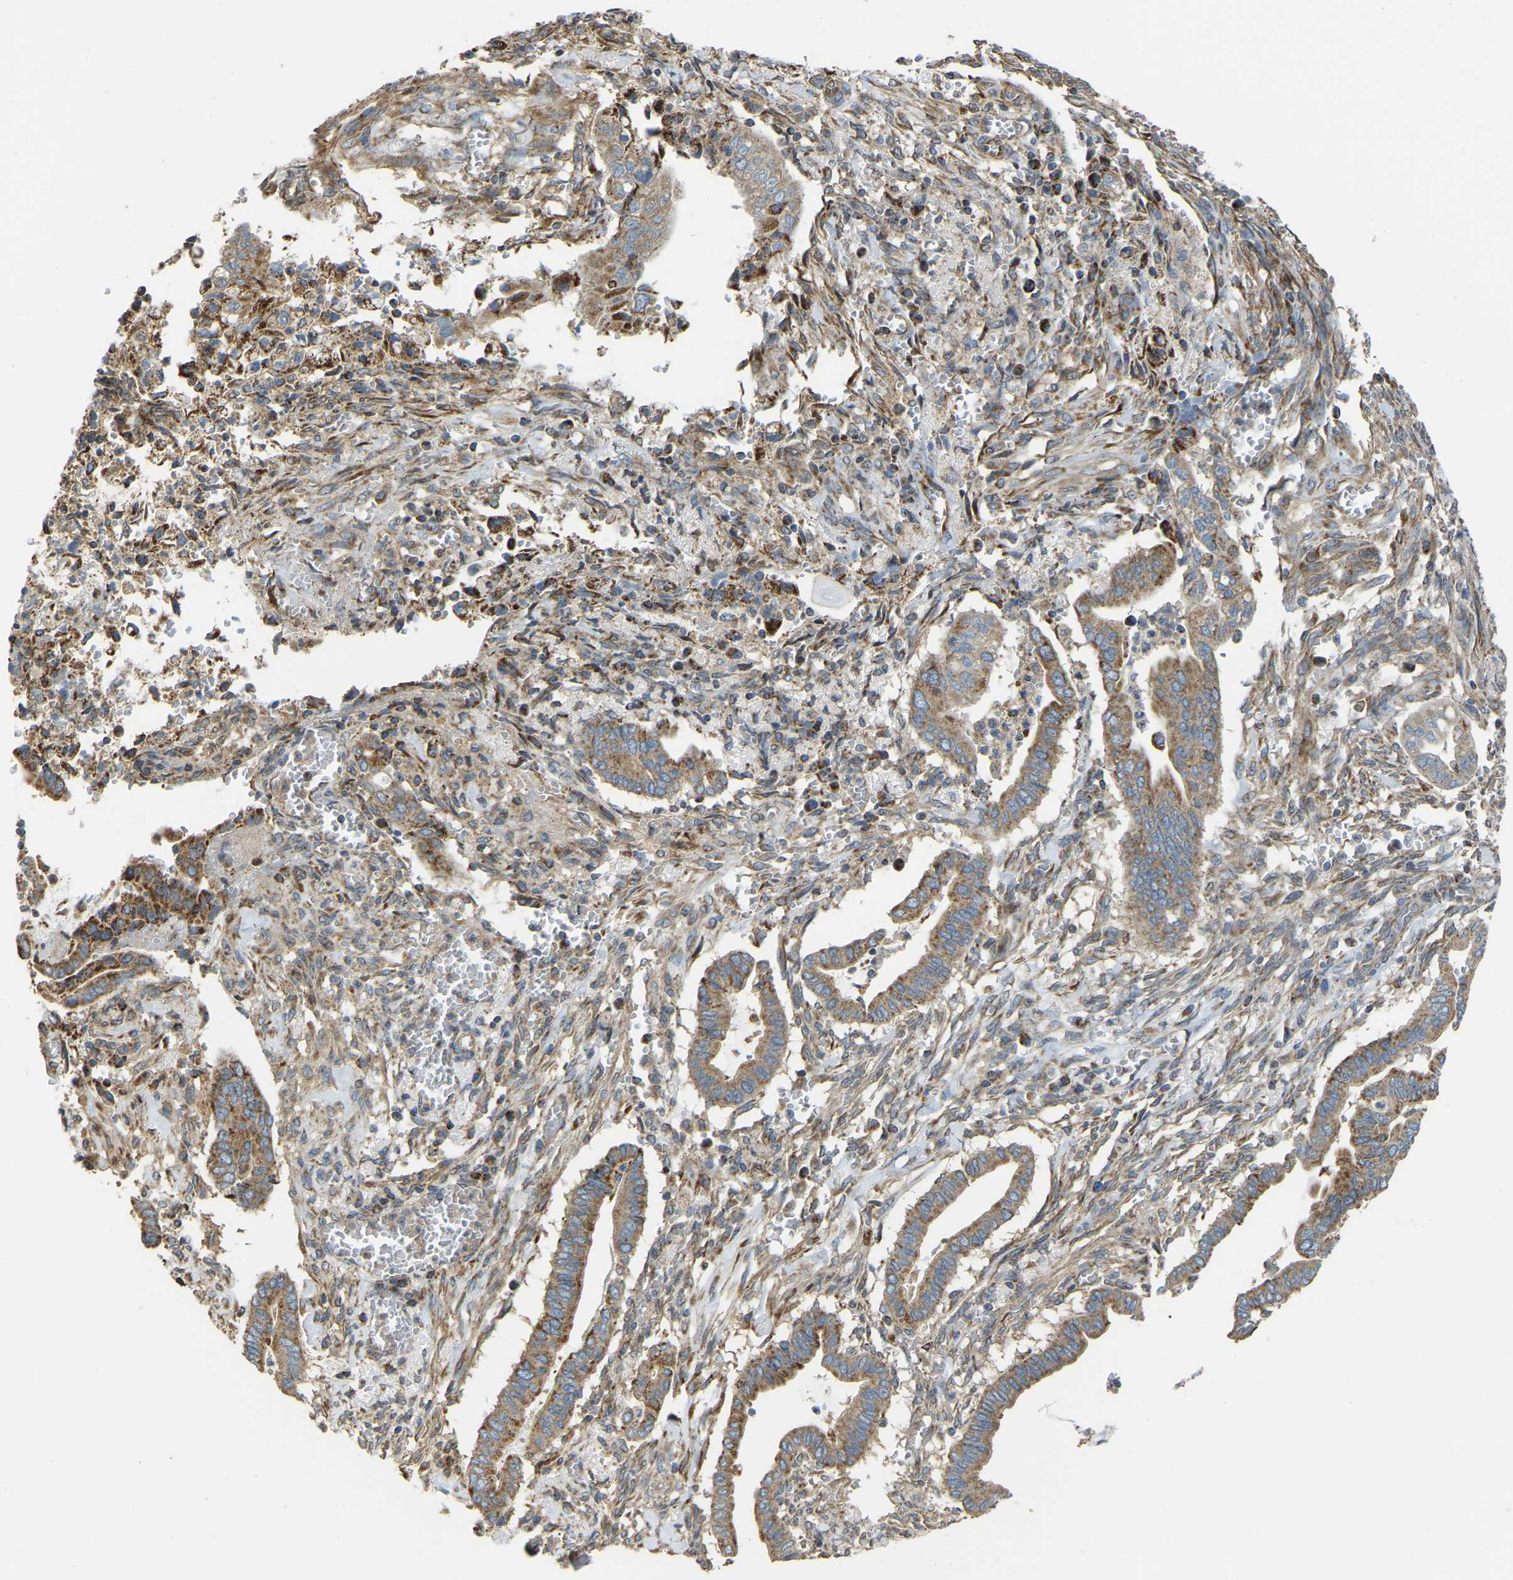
{"staining": {"intensity": "moderate", "quantity": ">75%", "location": "cytoplasmic/membranous"}, "tissue": "cervical cancer", "cell_type": "Tumor cells", "image_type": "cancer", "snomed": [{"axis": "morphology", "description": "Adenocarcinoma, NOS"}, {"axis": "topography", "description": "Cervix"}], "caption": "There is medium levels of moderate cytoplasmic/membranous staining in tumor cells of cervical cancer (adenocarcinoma), as demonstrated by immunohistochemical staining (brown color).", "gene": "PSMD7", "patient": {"sex": "female", "age": 44}}